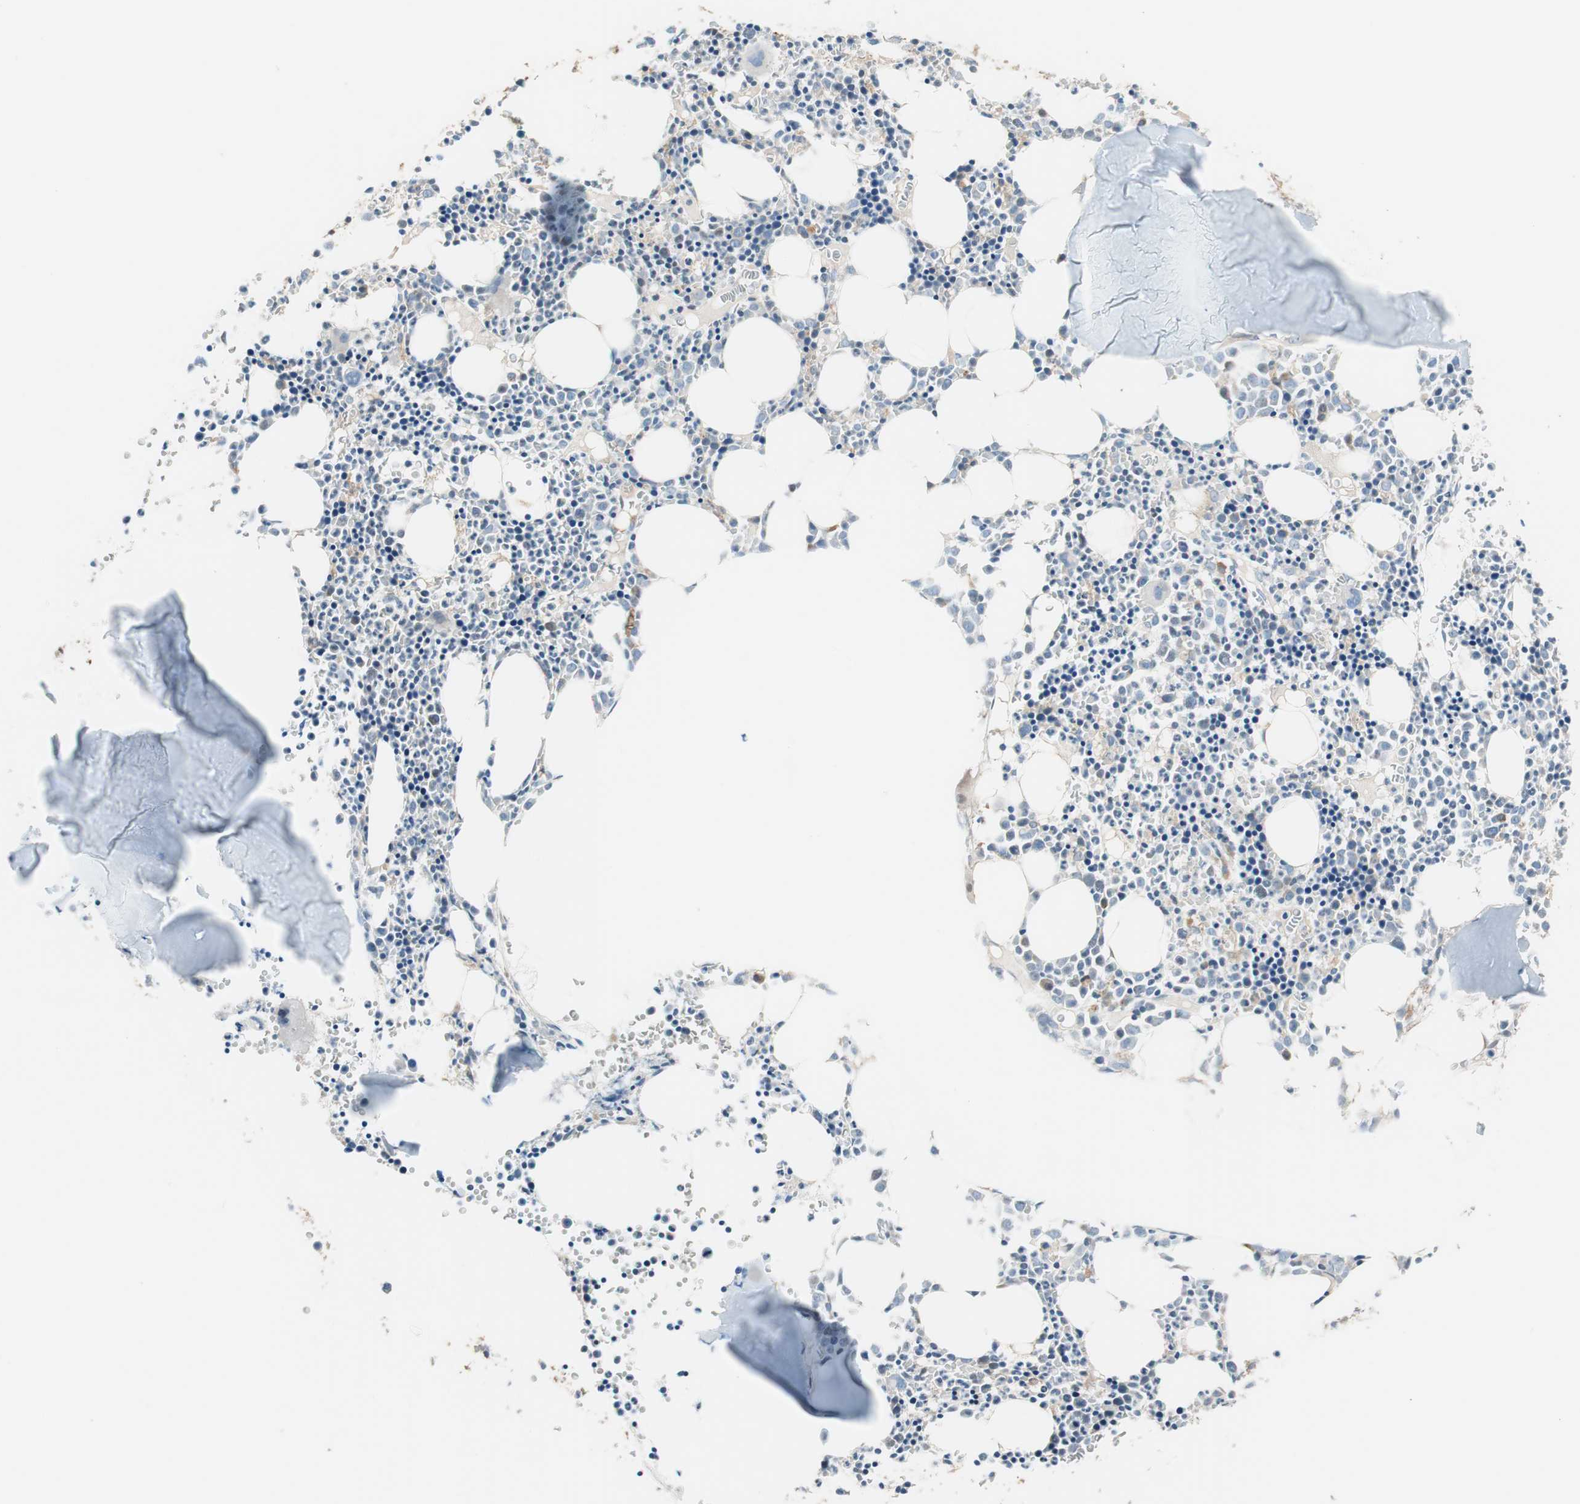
{"staining": {"intensity": "moderate", "quantity": "<25%", "location": "cytoplasmic/membranous"}, "tissue": "bone marrow", "cell_type": "Hematopoietic cells", "image_type": "normal", "snomed": [{"axis": "morphology", "description": "Normal tissue, NOS"}, {"axis": "morphology", "description": "Inflammation, NOS"}, {"axis": "topography", "description": "Bone marrow"}], "caption": "IHC histopathology image of normal bone marrow: human bone marrow stained using IHC shows low levels of moderate protein expression localized specifically in the cytoplasmic/membranous of hematopoietic cells, appearing as a cytoplasmic/membranous brown color.", "gene": "ALDH1A2", "patient": {"sex": "female", "age": 17}}